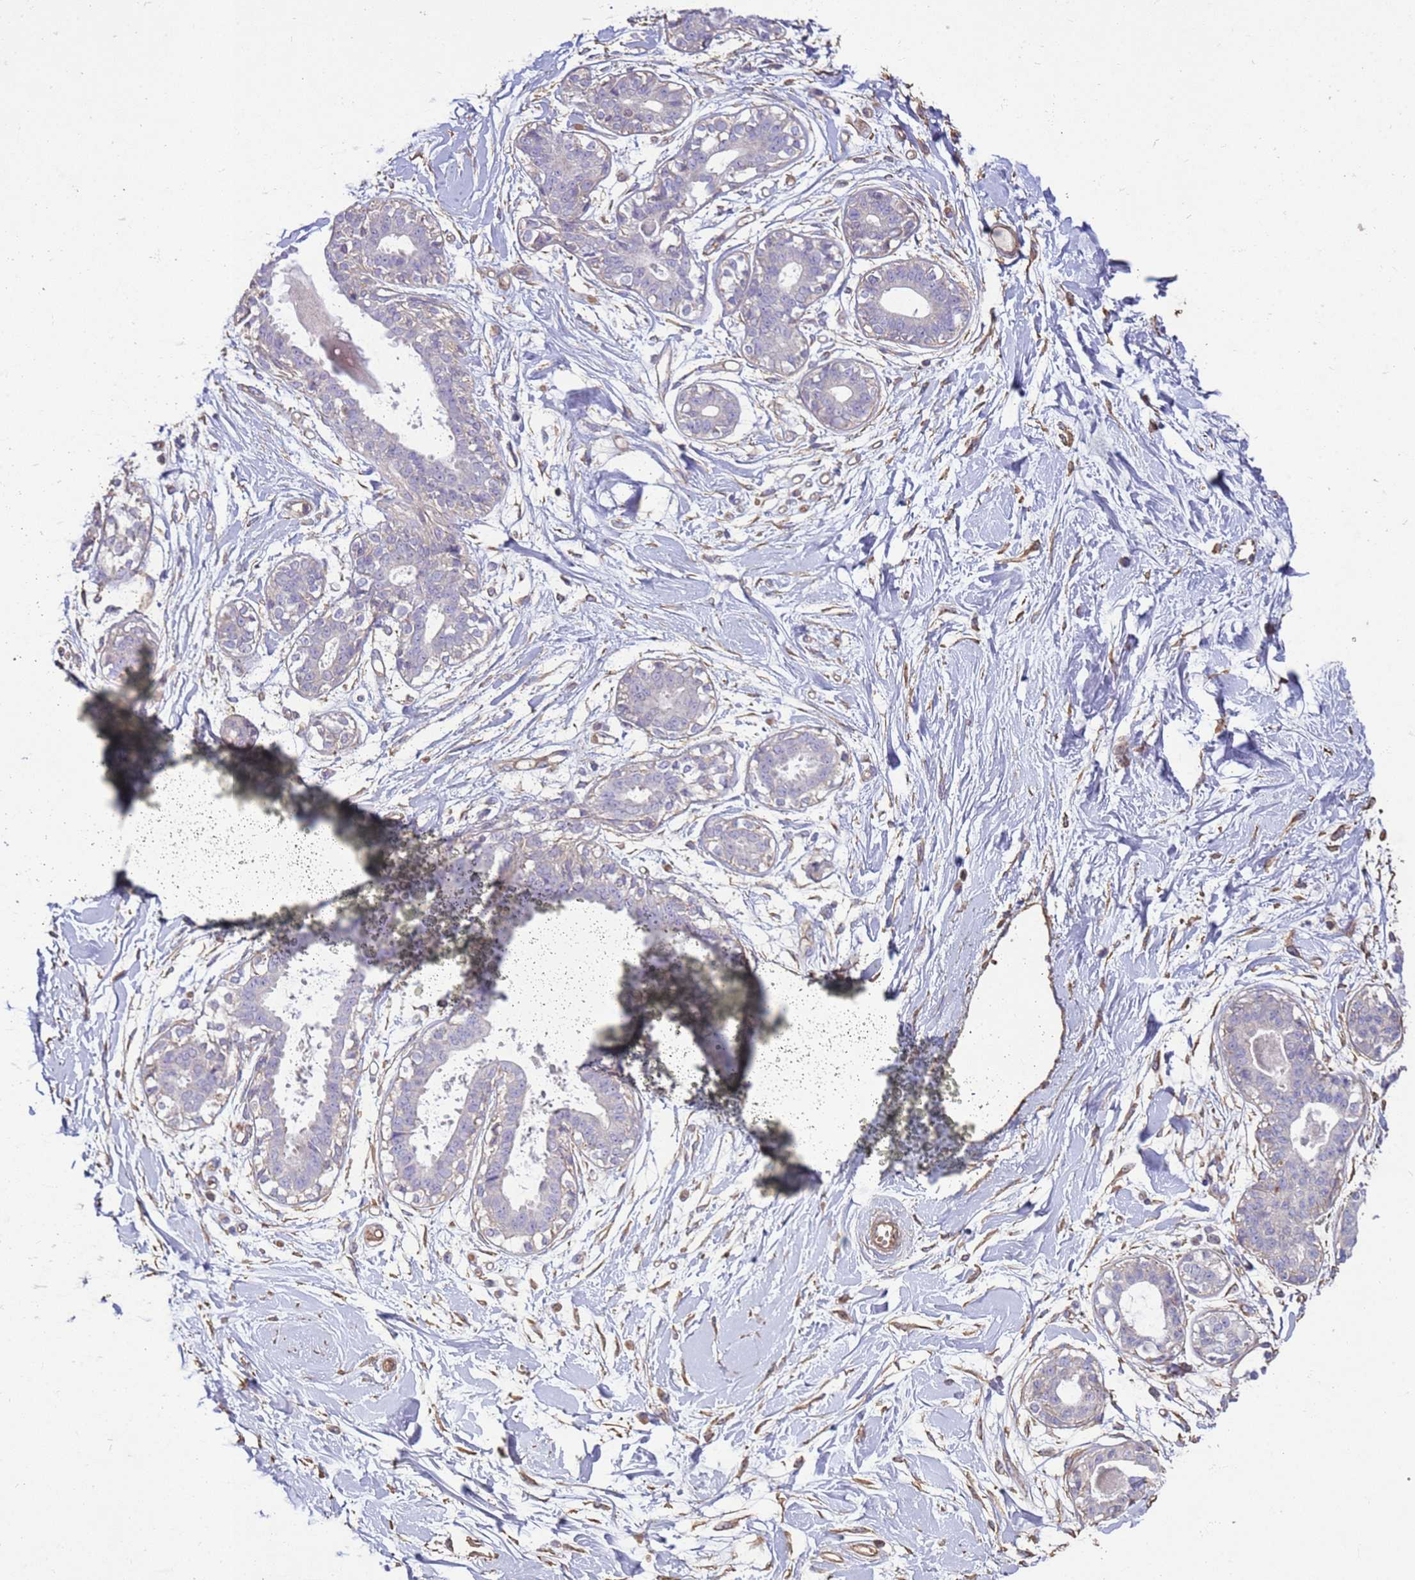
{"staining": {"intensity": "weak", "quantity": "25%-75%", "location": "cytoplasmic/membranous"}, "tissue": "breast", "cell_type": "Adipocytes", "image_type": "normal", "snomed": [{"axis": "morphology", "description": "Normal tissue, NOS"}, {"axis": "topography", "description": "Breast"}], "caption": "Immunohistochemistry (IHC) (DAB) staining of normal breast displays weak cytoplasmic/membranous protein positivity in about 25%-75% of adipocytes.", "gene": "SGIP1", "patient": {"sex": "female", "age": 45}}